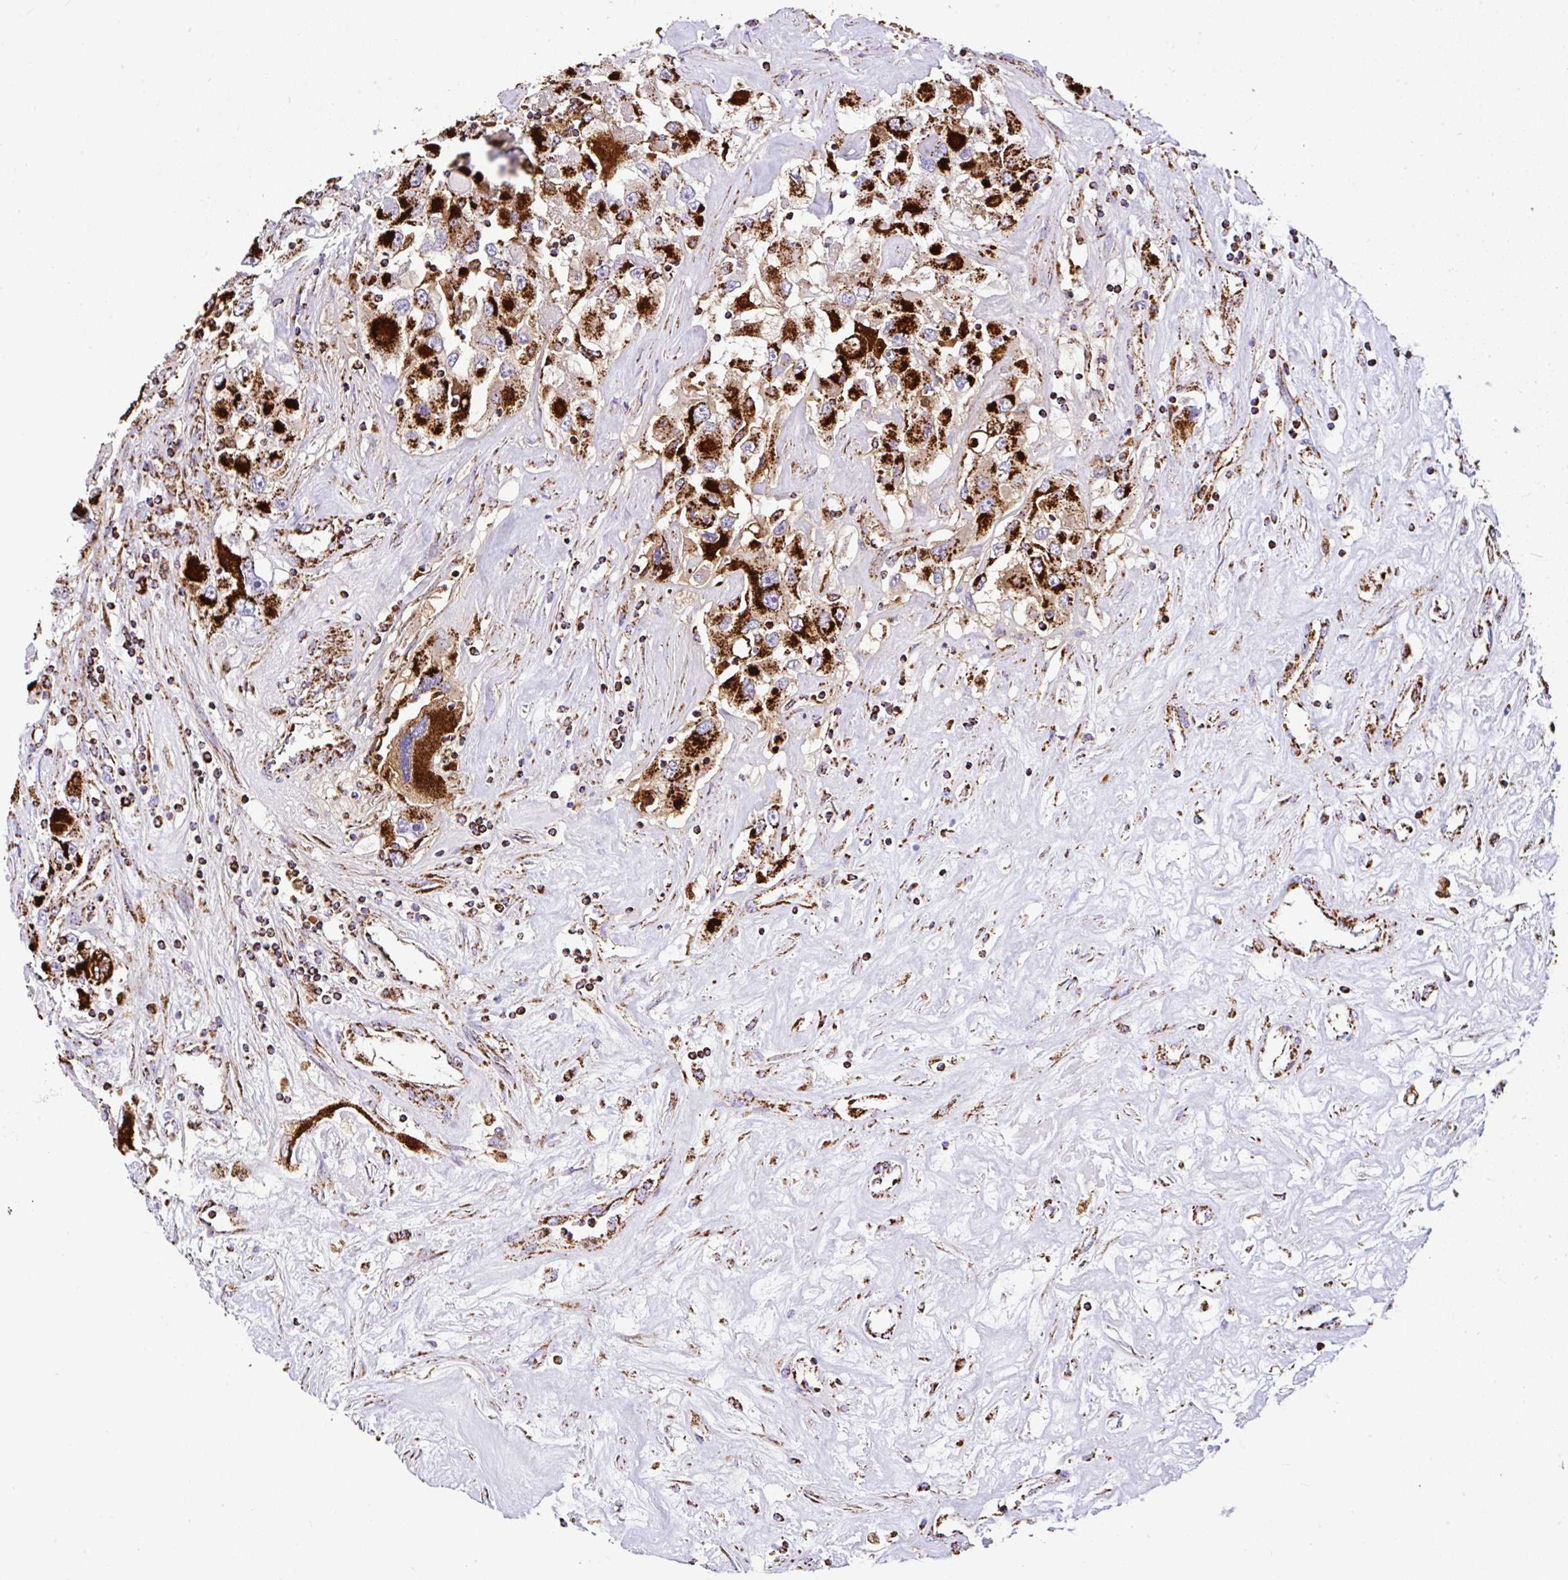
{"staining": {"intensity": "strong", "quantity": ">75%", "location": "cytoplasmic/membranous"}, "tissue": "renal cancer", "cell_type": "Tumor cells", "image_type": "cancer", "snomed": [{"axis": "morphology", "description": "Adenocarcinoma, NOS"}, {"axis": "topography", "description": "Kidney"}], "caption": "The histopathology image shows staining of renal cancer (adenocarcinoma), revealing strong cytoplasmic/membranous protein staining (brown color) within tumor cells.", "gene": "ANKRD33B", "patient": {"sex": "female", "age": 52}}